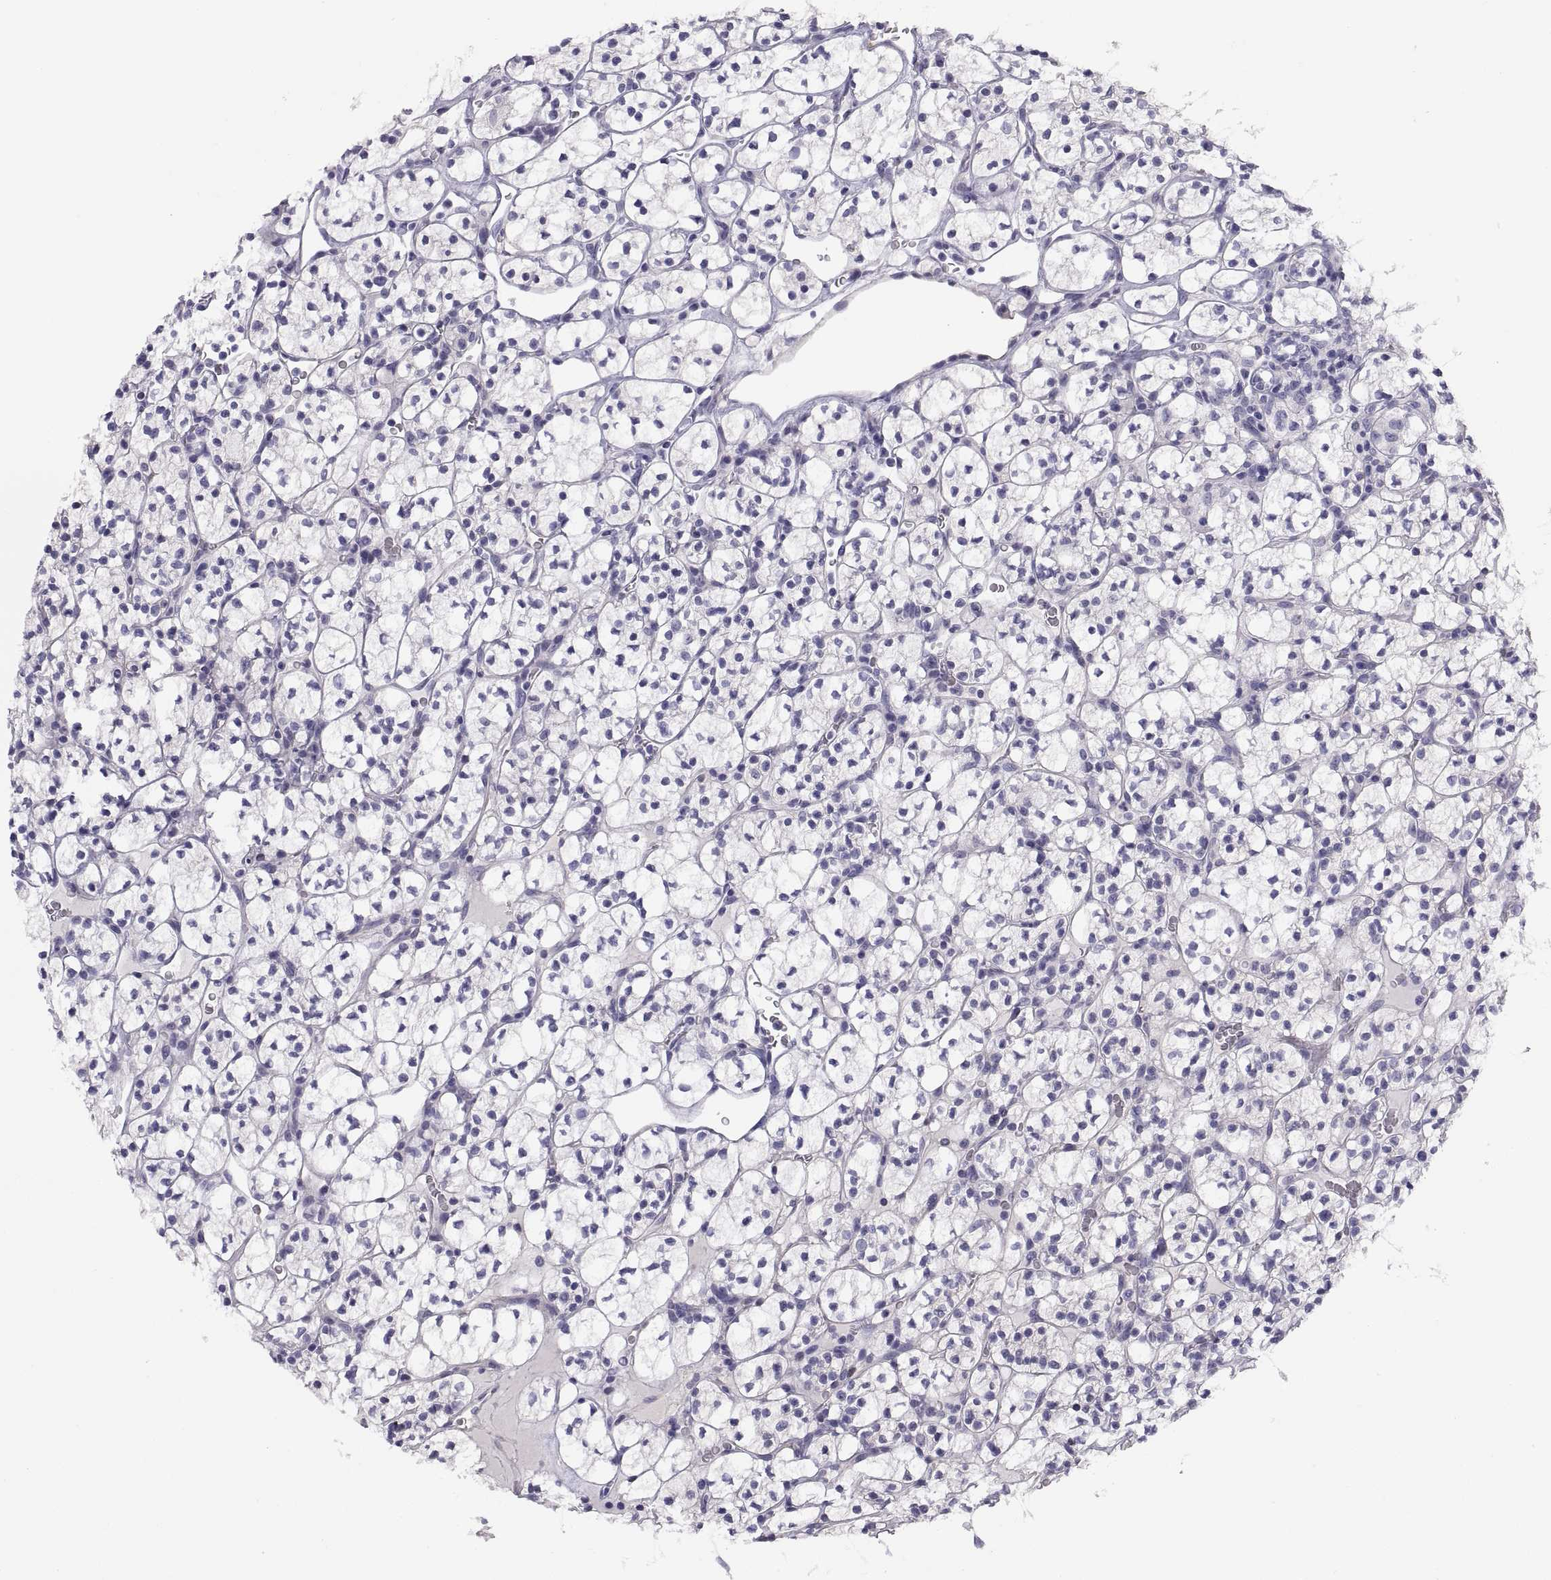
{"staining": {"intensity": "negative", "quantity": "none", "location": "none"}, "tissue": "renal cancer", "cell_type": "Tumor cells", "image_type": "cancer", "snomed": [{"axis": "morphology", "description": "Adenocarcinoma, NOS"}, {"axis": "topography", "description": "Kidney"}], "caption": "Renal cancer (adenocarcinoma) was stained to show a protein in brown. There is no significant staining in tumor cells.", "gene": "STRC", "patient": {"sex": "female", "age": 89}}